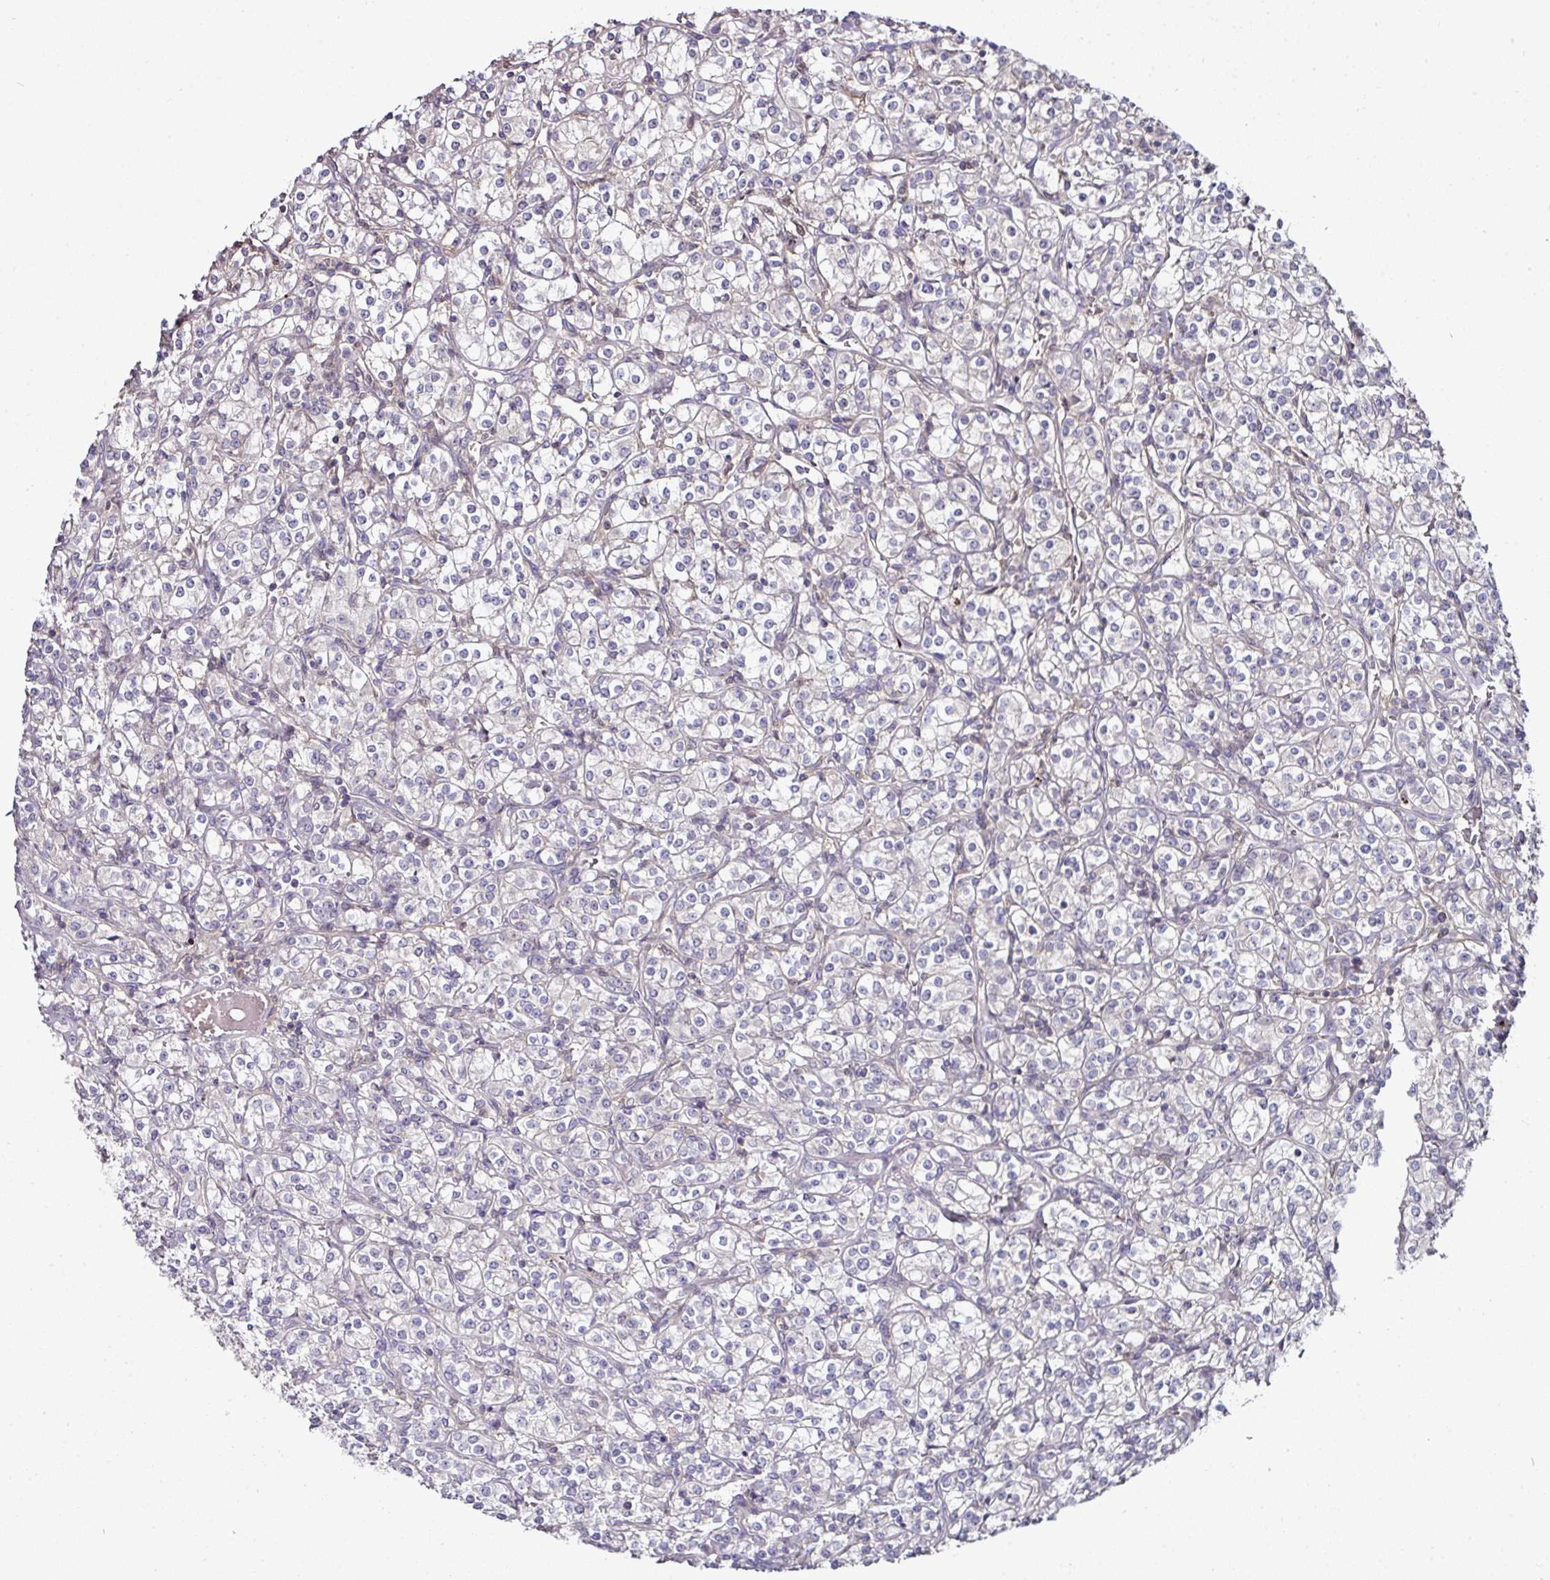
{"staining": {"intensity": "negative", "quantity": "none", "location": "none"}, "tissue": "renal cancer", "cell_type": "Tumor cells", "image_type": "cancer", "snomed": [{"axis": "morphology", "description": "Adenocarcinoma, NOS"}, {"axis": "topography", "description": "Kidney"}], "caption": "DAB immunohistochemical staining of human renal cancer shows no significant positivity in tumor cells.", "gene": "CTDSP2", "patient": {"sex": "male", "age": 77}}